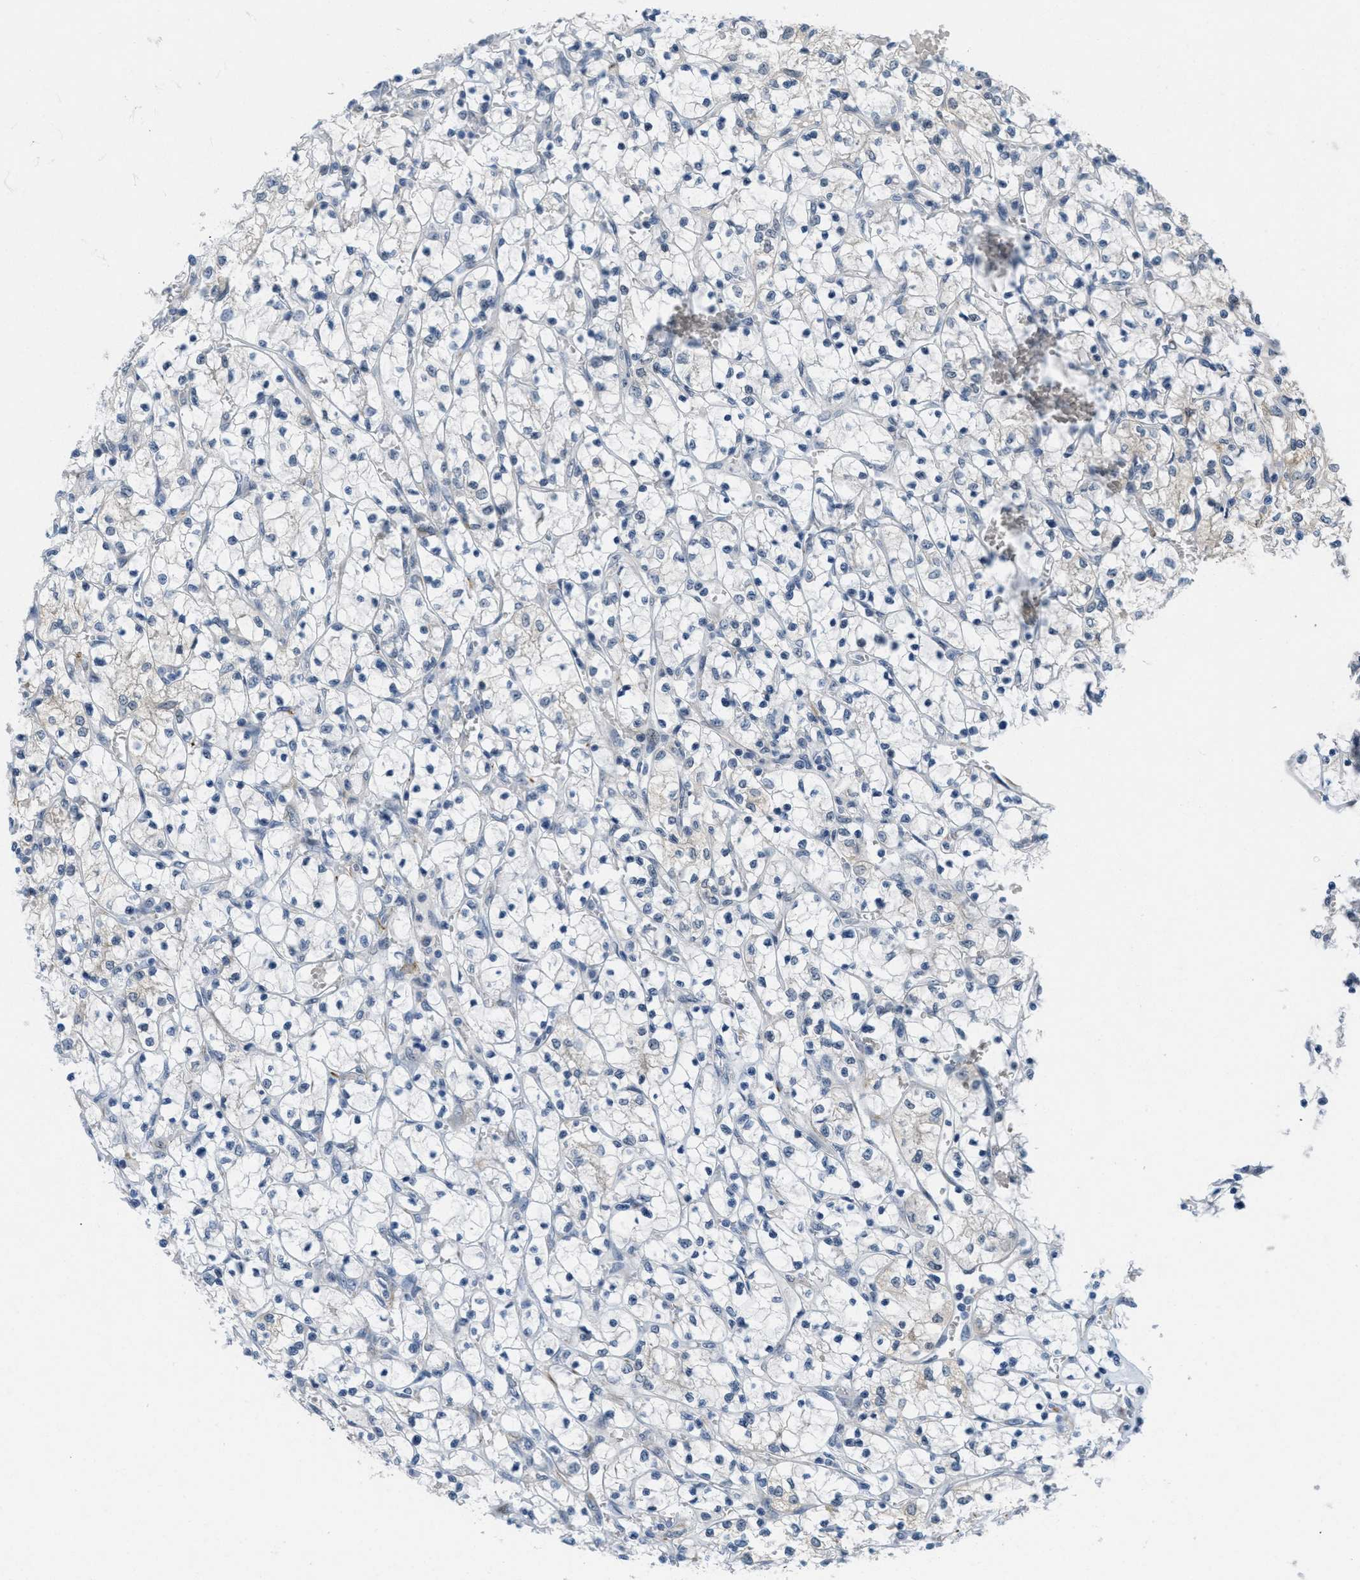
{"staining": {"intensity": "negative", "quantity": "none", "location": "none"}, "tissue": "renal cancer", "cell_type": "Tumor cells", "image_type": "cancer", "snomed": [{"axis": "morphology", "description": "Adenocarcinoma, NOS"}, {"axis": "topography", "description": "Kidney"}], "caption": "Photomicrograph shows no significant protein expression in tumor cells of adenocarcinoma (renal).", "gene": "HS3ST2", "patient": {"sex": "female", "age": 69}}